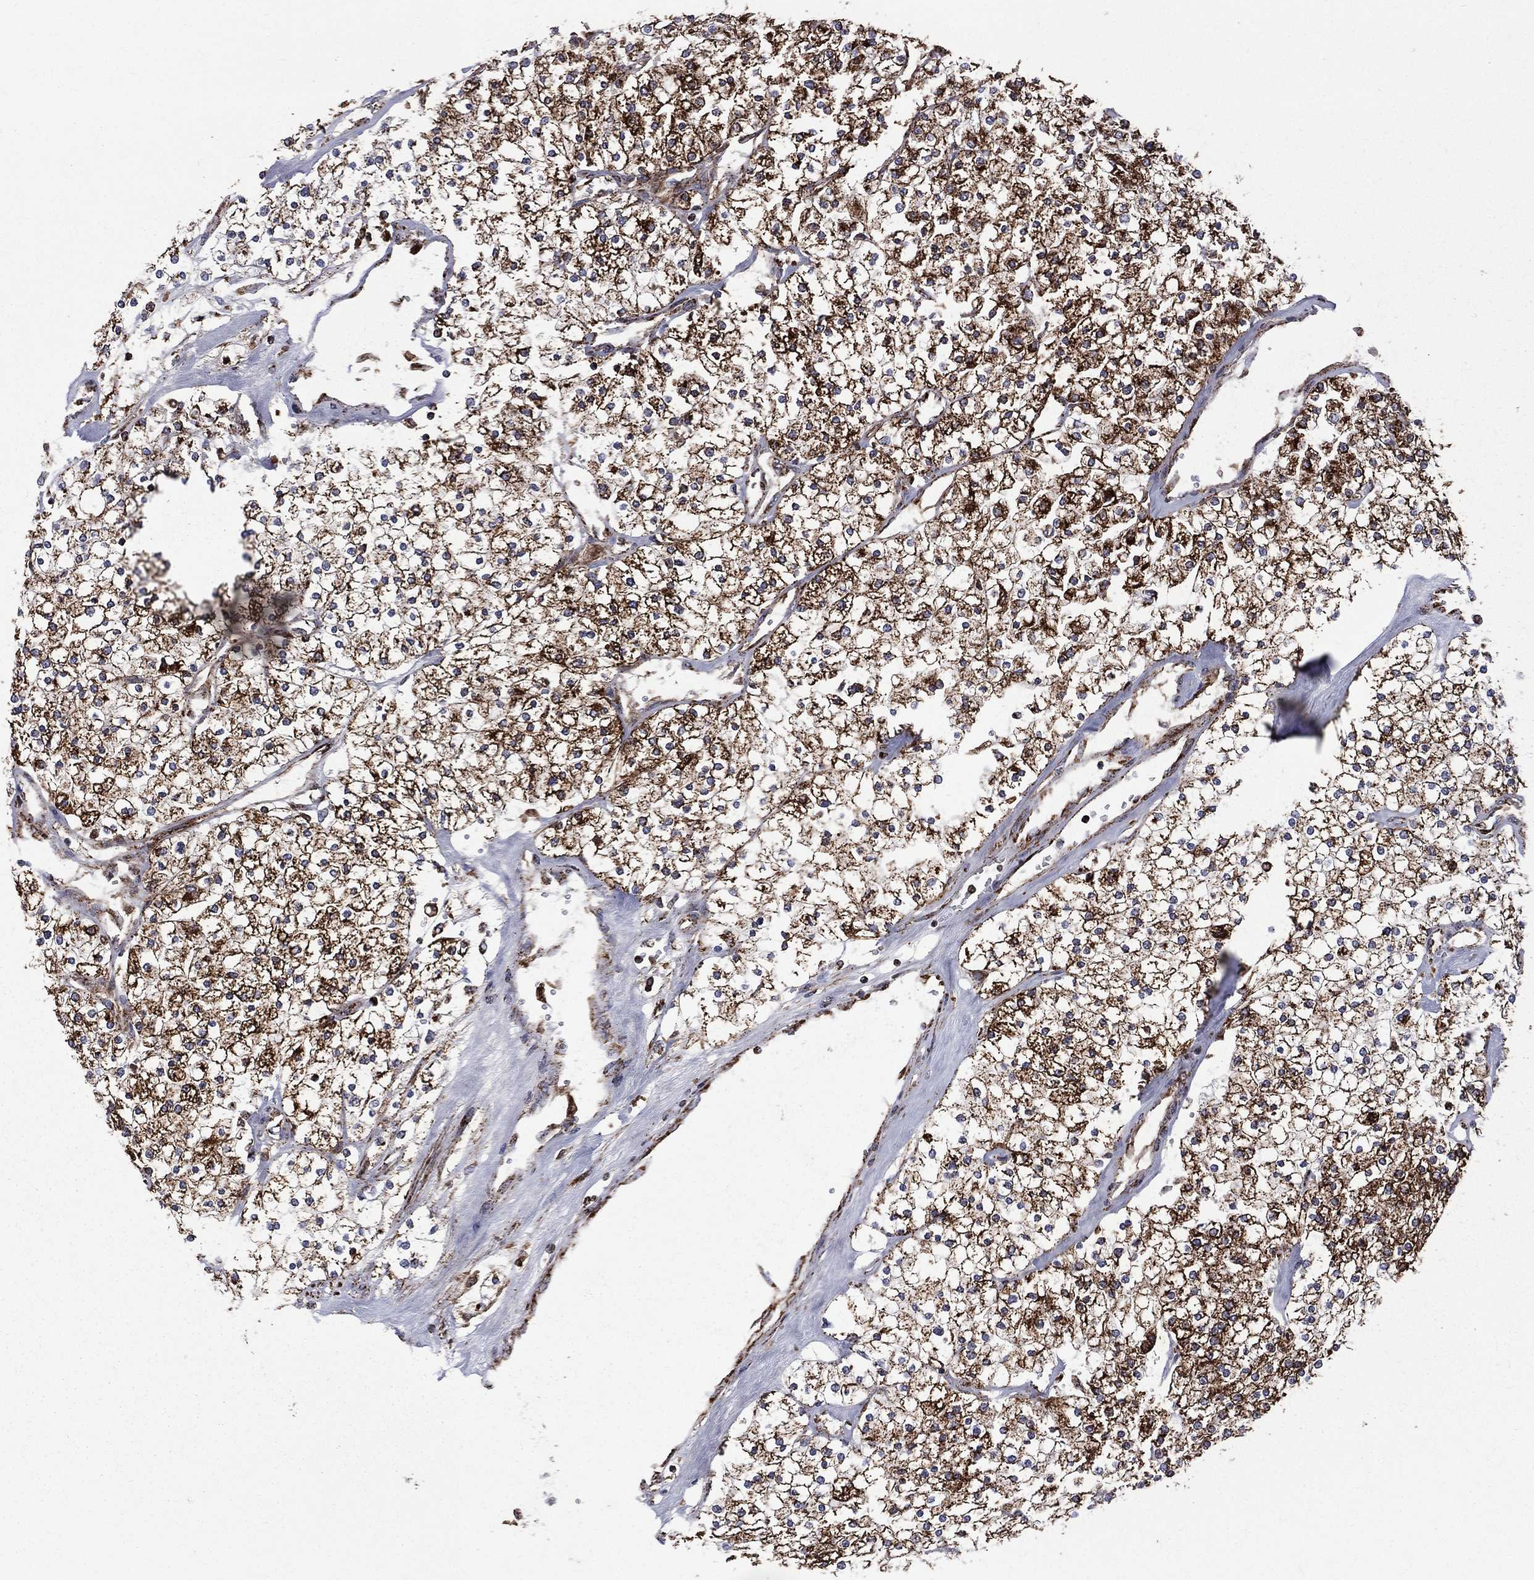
{"staining": {"intensity": "strong", "quantity": ">75%", "location": "cytoplasmic/membranous"}, "tissue": "renal cancer", "cell_type": "Tumor cells", "image_type": "cancer", "snomed": [{"axis": "morphology", "description": "Adenocarcinoma, NOS"}, {"axis": "topography", "description": "Kidney"}], "caption": "Protein staining exhibits strong cytoplasmic/membranous expression in approximately >75% of tumor cells in renal adenocarcinoma.", "gene": "GOT2", "patient": {"sex": "male", "age": 80}}